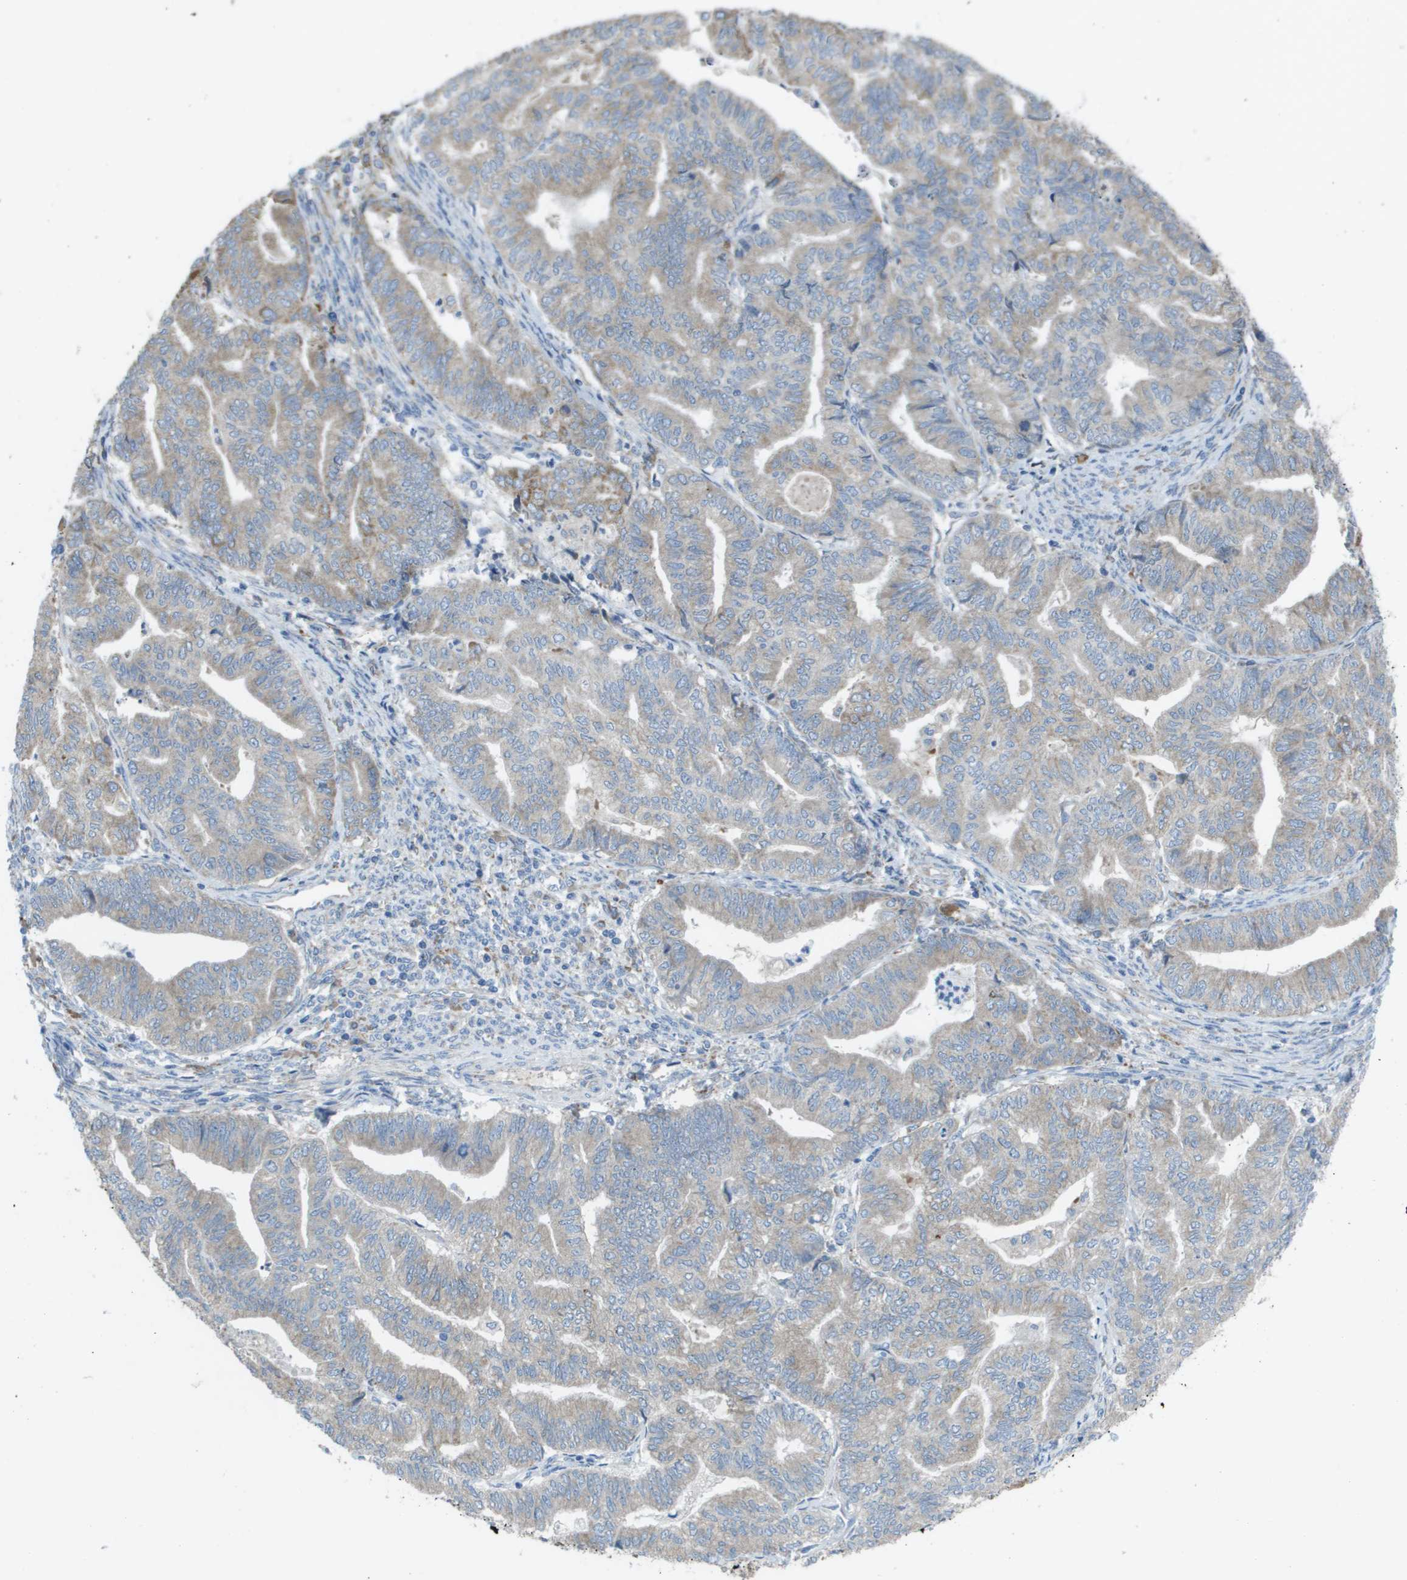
{"staining": {"intensity": "weak", "quantity": ">75%", "location": "cytoplasmic/membranous"}, "tissue": "endometrial cancer", "cell_type": "Tumor cells", "image_type": "cancer", "snomed": [{"axis": "morphology", "description": "Adenocarcinoma, NOS"}, {"axis": "topography", "description": "Endometrium"}], "caption": "Adenocarcinoma (endometrial) stained with a brown dye displays weak cytoplasmic/membranous positive staining in approximately >75% of tumor cells.", "gene": "CLCN2", "patient": {"sex": "female", "age": 79}}